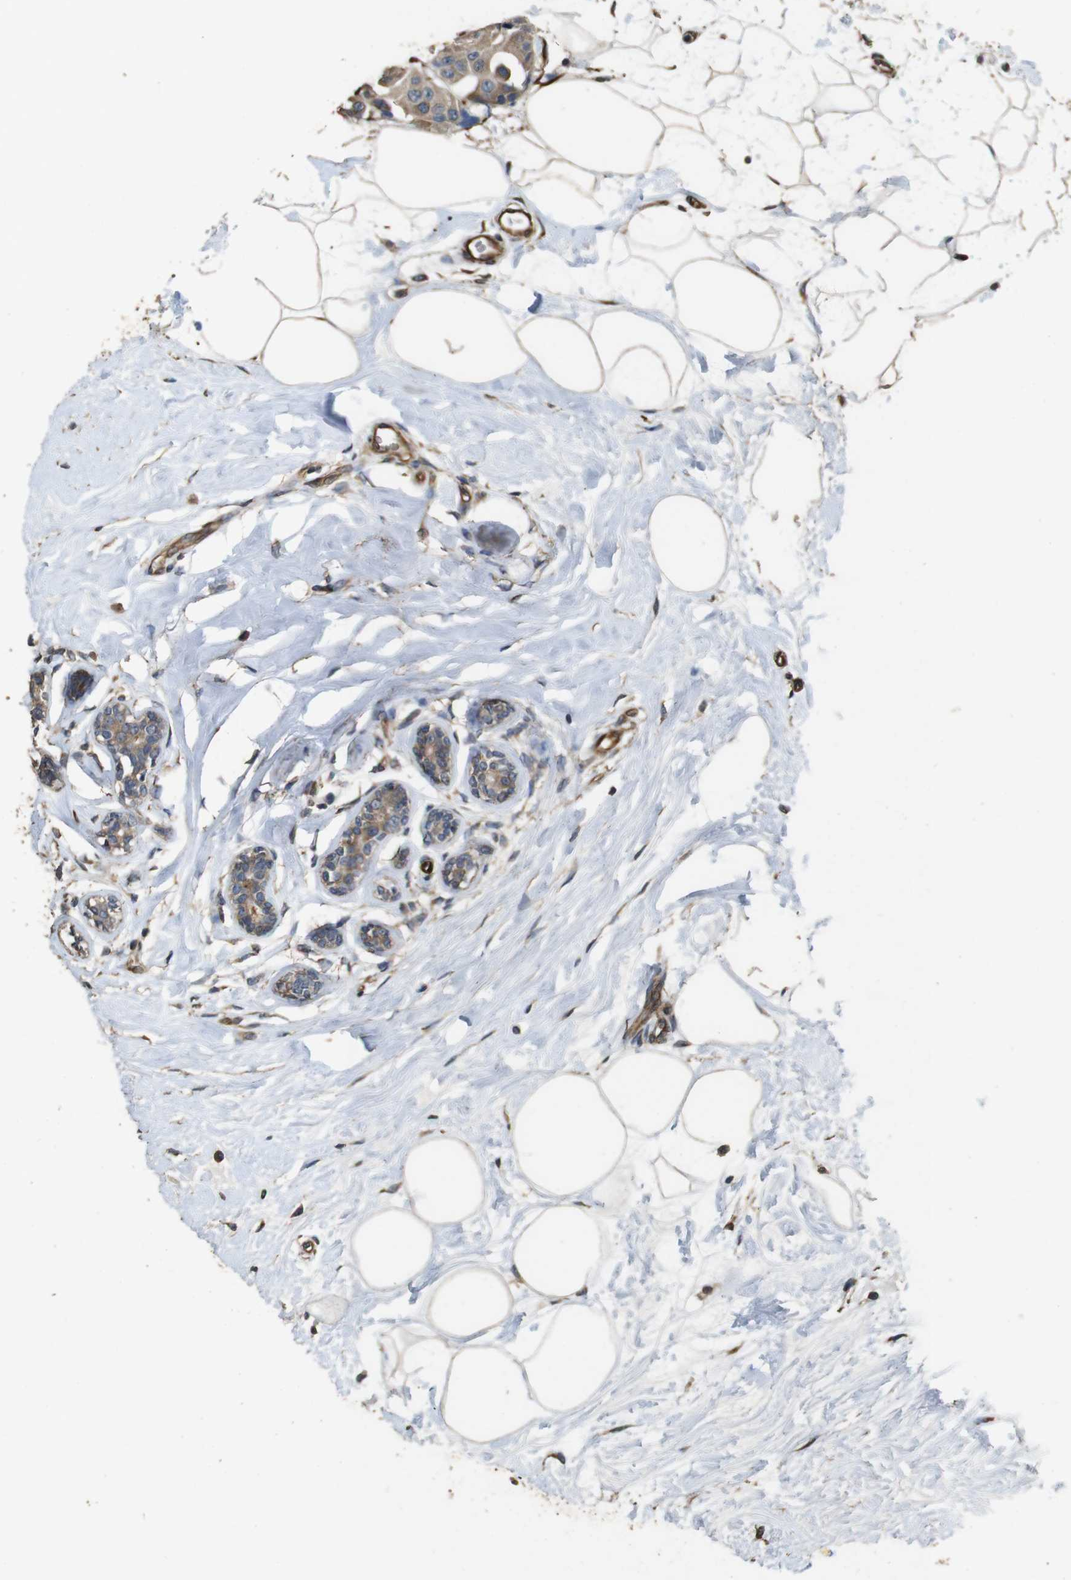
{"staining": {"intensity": "moderate", "quantity": ">75%", "location": "cytoplasmic/membranous"}, "tissue": "breast cancer", "cell_type": "Tumor cells", "image_type": "cancer", "snomed": [{"axis": "morphology", "description": "Normal tissue, NOS"}, {"axis": "morphology", "description": "Duct carcinoma"}, {"axis": "topography", "description": "Breast"}], "caption": "This image displays breast cancer stained with immunohistochemistry (IHC) to label a protein in brown. The cytoplasmic/membranous of tumor cells show moderate positivity for the protein. Nuclei are counter-stained blue.", "gene": "CNPY4", "patient": {"sex": "female", "age": 39}}